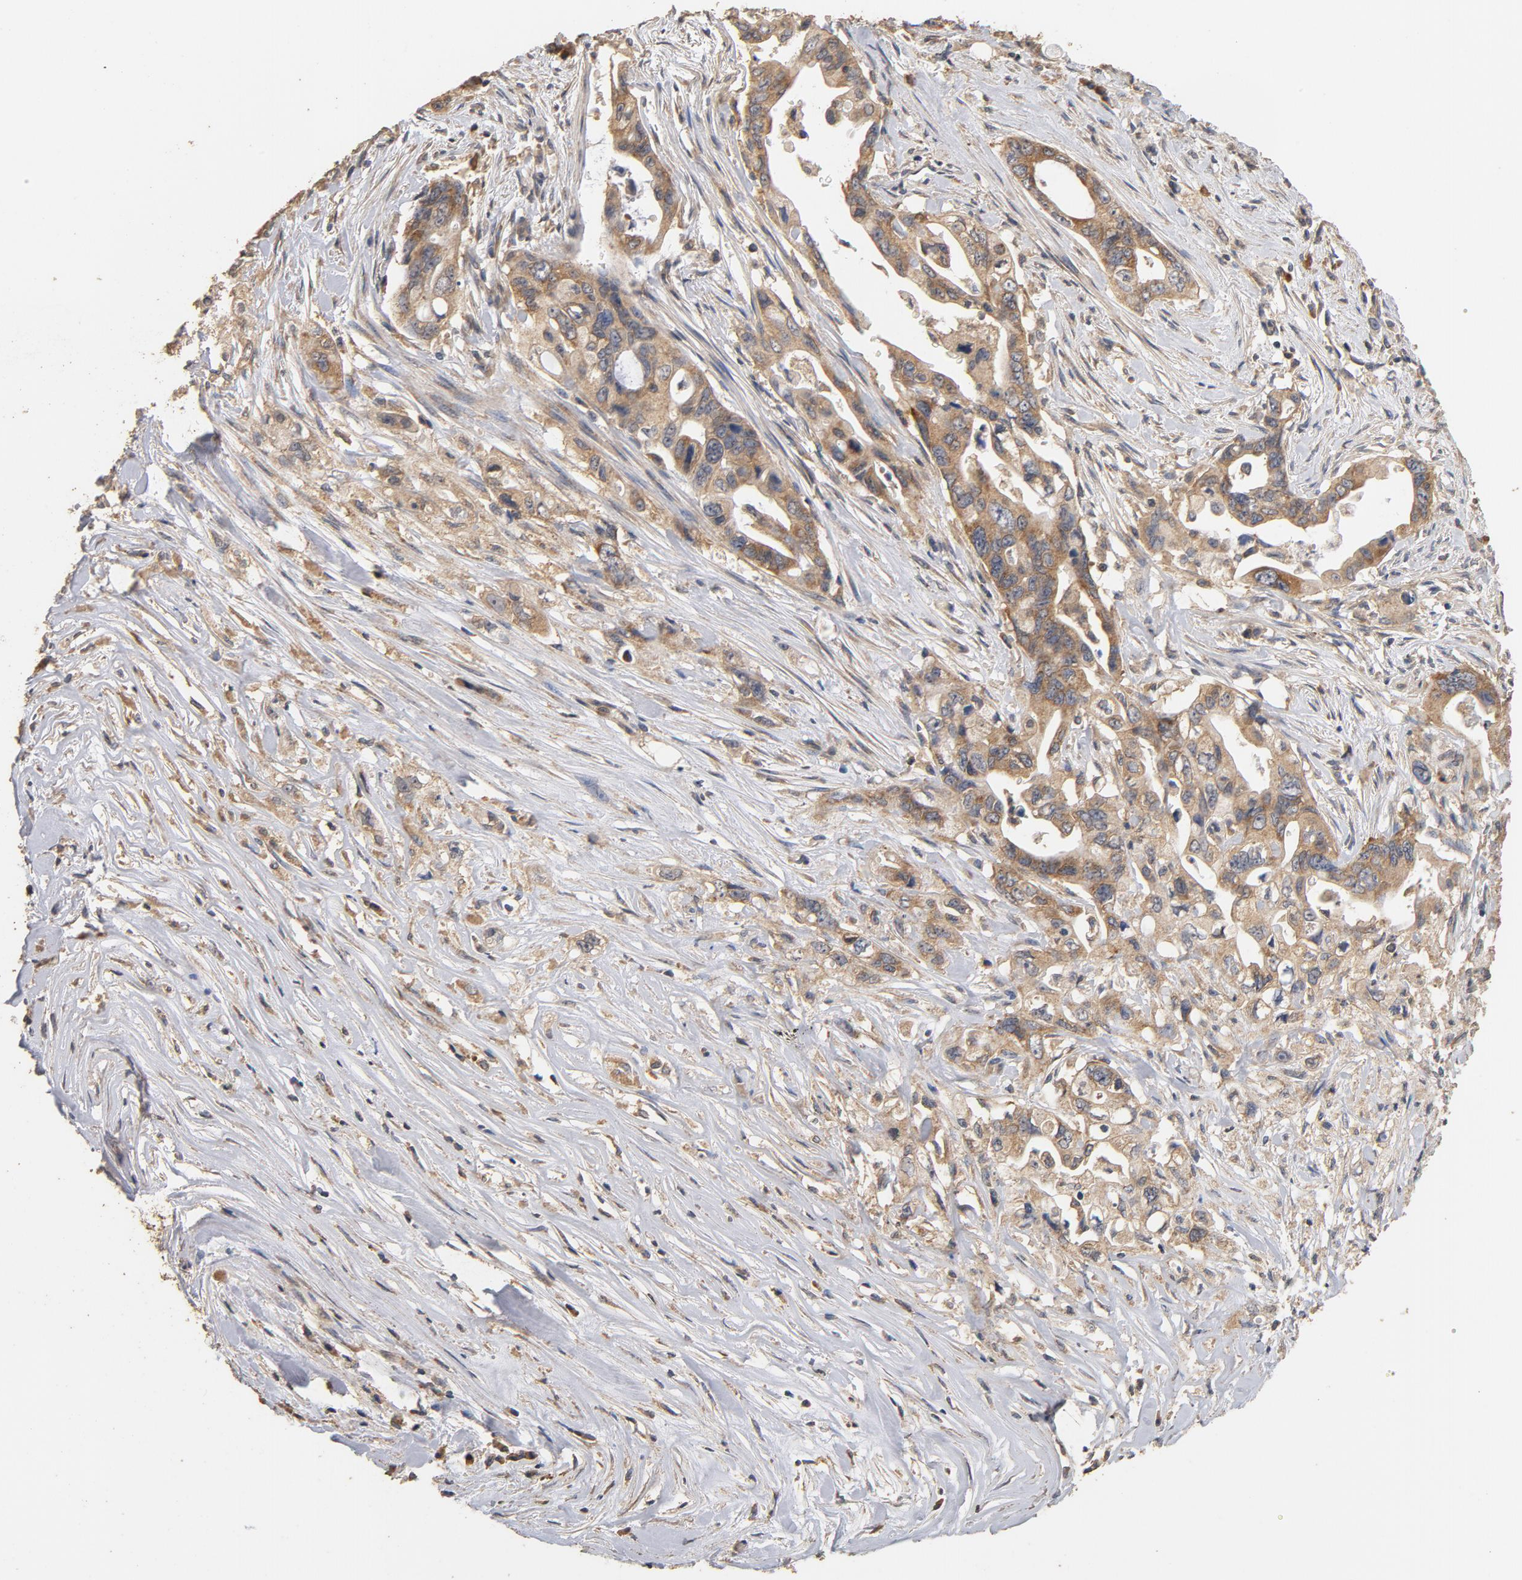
{"staining": {"intensity": "moderate", "quantity": ">75%", "location": "cytoplasmic/membranous"}, "tissue": "pancreatic cancer", "cell_type": "Tumor cells", "image_type": "cancer", "snomed": [{"axis": "morphology", "description": "Normal tissue, NOS"}, {"axis": "topography", "description": "Pancreas"}], "caption": "Immunohistochemical staining of human pancreatic cancer reveals medium levels of moderate cytoplasmic/membranous positivity in approximately >75% of tumor cells. (DAB = brown stain, brightfield microscopy at high magnification).", "gene": "DDX6", "patient": {"sex": "male", "age": 42}}